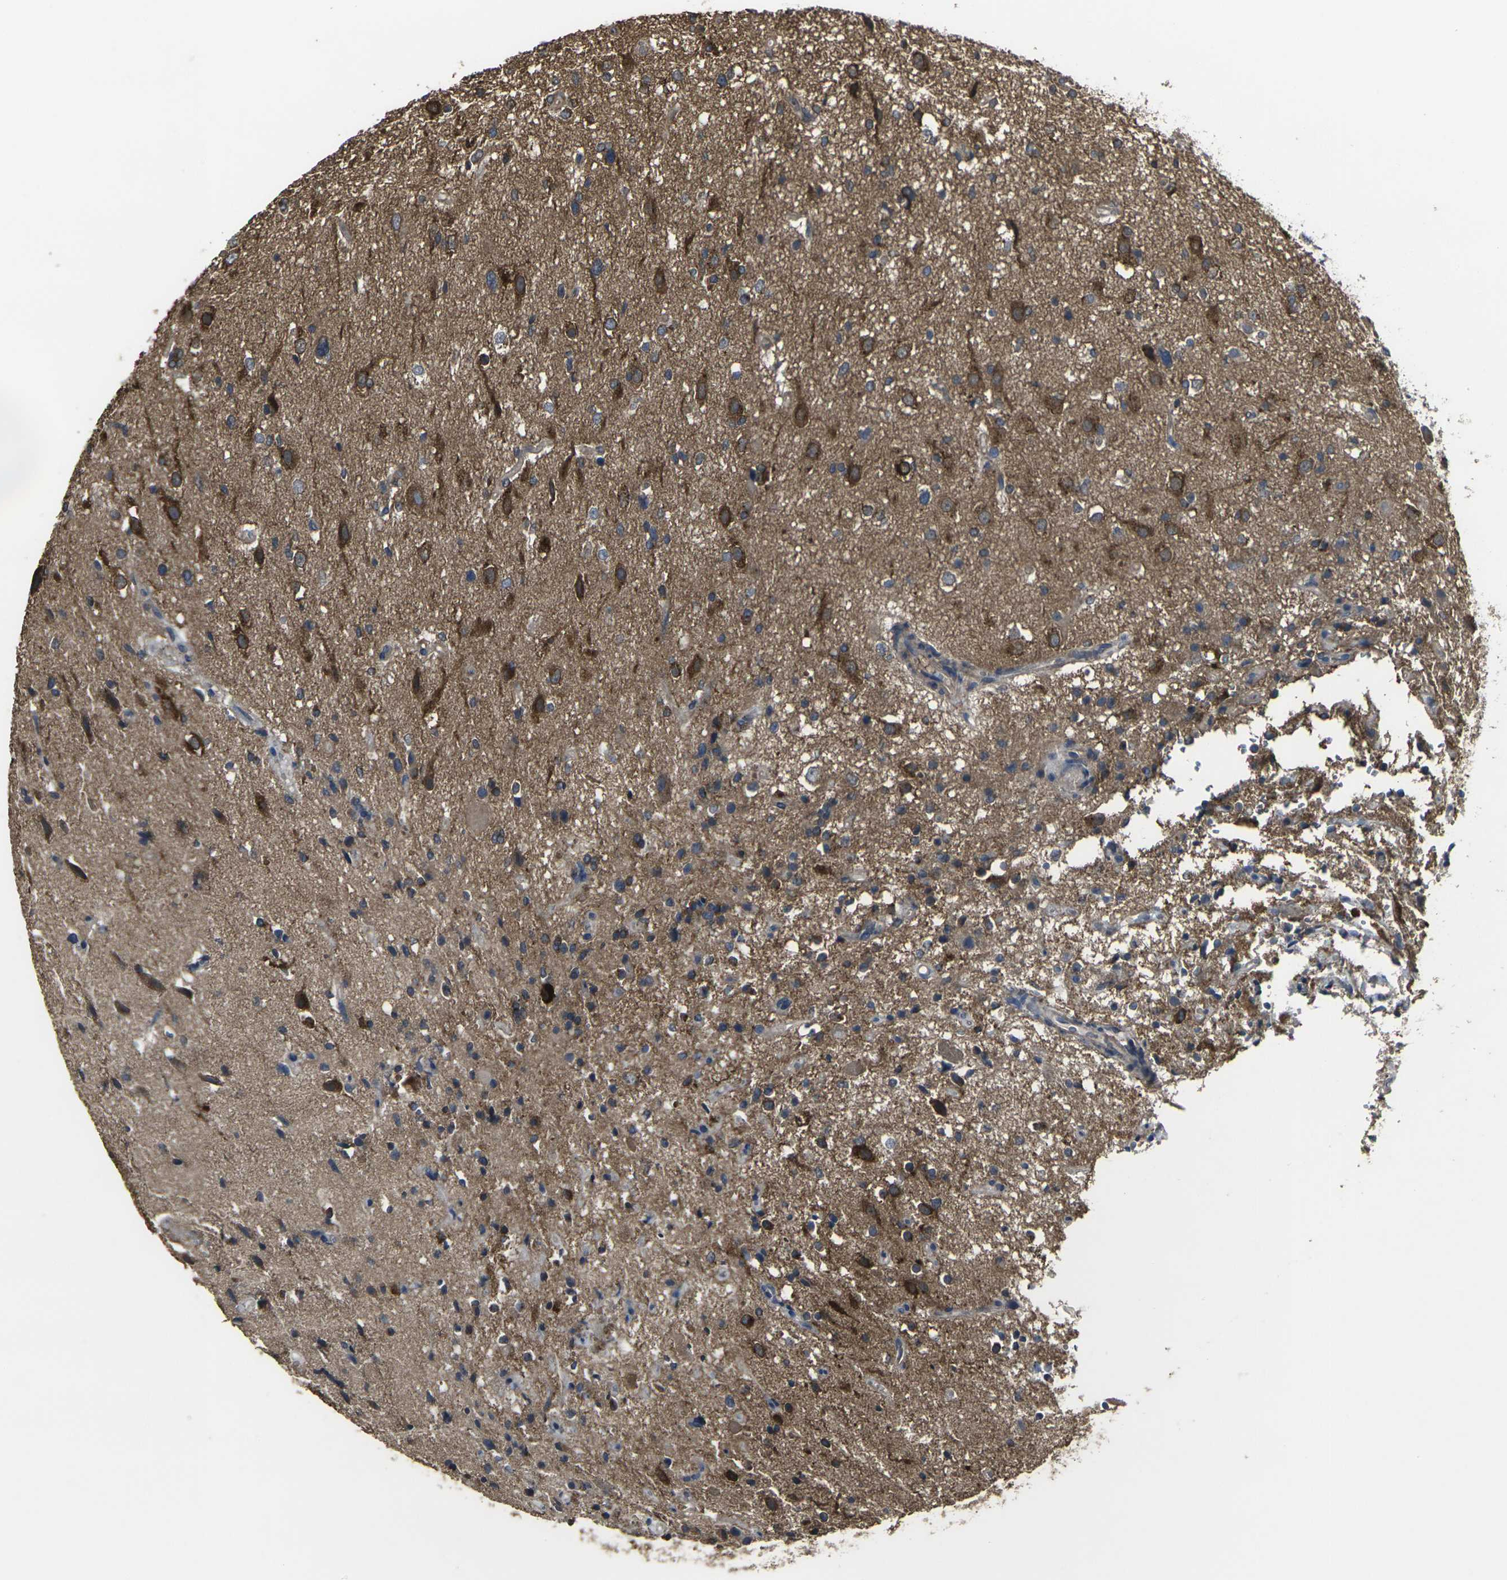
{"staining": {"intensity": "strong", "quantity": "25%-75%", "location": "cytoplasmic/membranous"}, "tissue": "glioma", "cell_type": "Tumor cells", "image_type": "cancer", "snomed": [{"axis": "morphology", "description": "Glioma, malignant, High grade"}, {"axis": "topography", "description": "Brain"}], "caption": "Immunohistochemistry (IHC) (DAB) staining of human glioma exhibits strong cytoplasmic/membranous protein staining in about 25%-75% of tumor cells. Immunohistochemistry (IHC) stains the protein in brown and the nuclei are stained blue.", "gene": "PRKACB", "patient": {"sex": "male", "age": 33}}